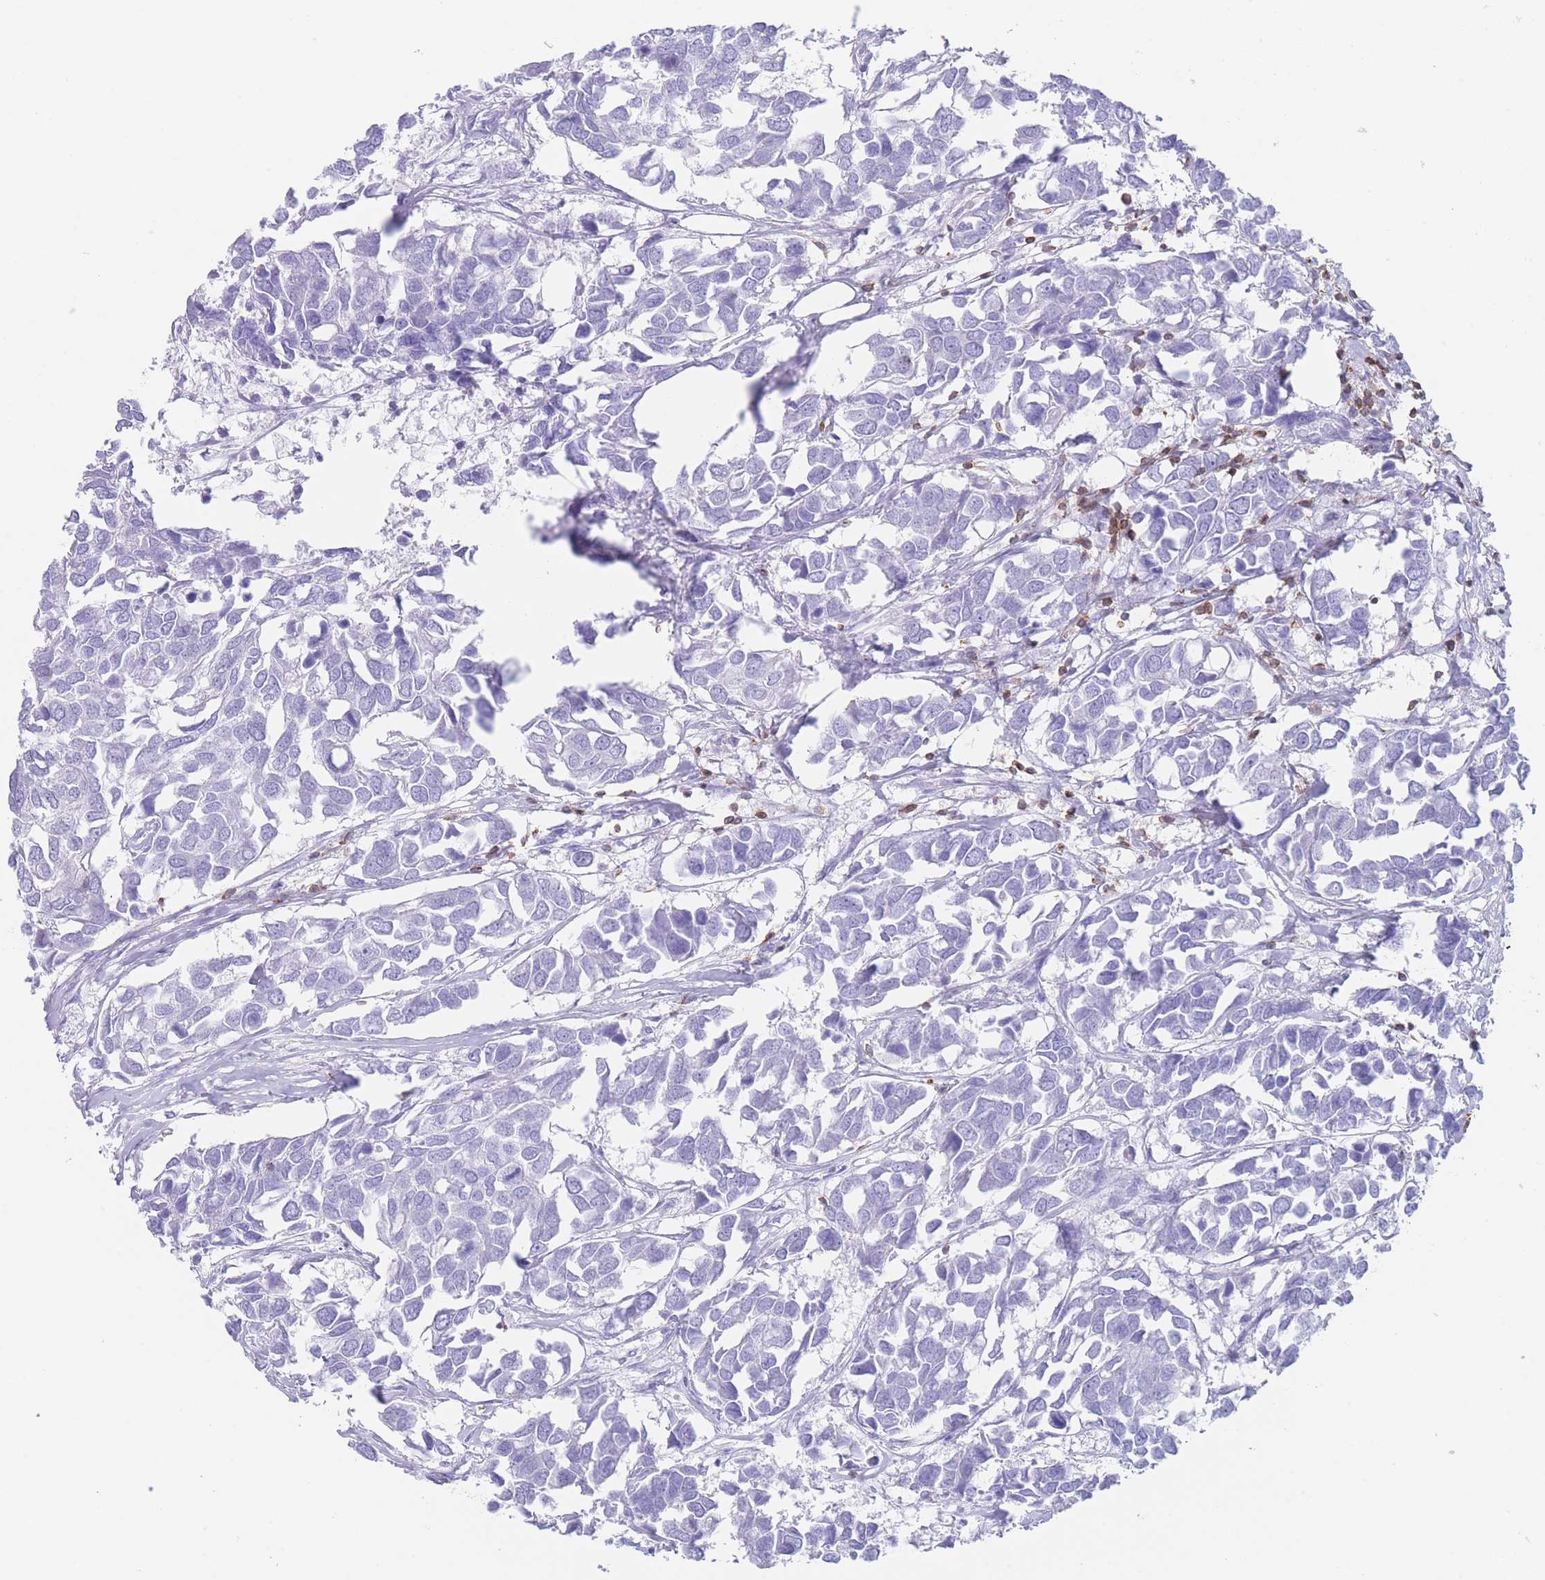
{"staining": {"intensity": "negative", "quantity": "none", "location": "none"}, "tissue": "breast cancer", "cell_type": "Tumor cells", "image_type": "cancer", "snomed": [{"axis": "morphology", "description": "Duct carcinoma"}, {"axis": "topography", "description": "Breast"}], "caption": "Intraductal carcinoma (breast) stained for a protein using IHC demonstrates no expression tumor cells.", "gene": "CORO1A", "patient": {"sex": "female", "age": 83}}